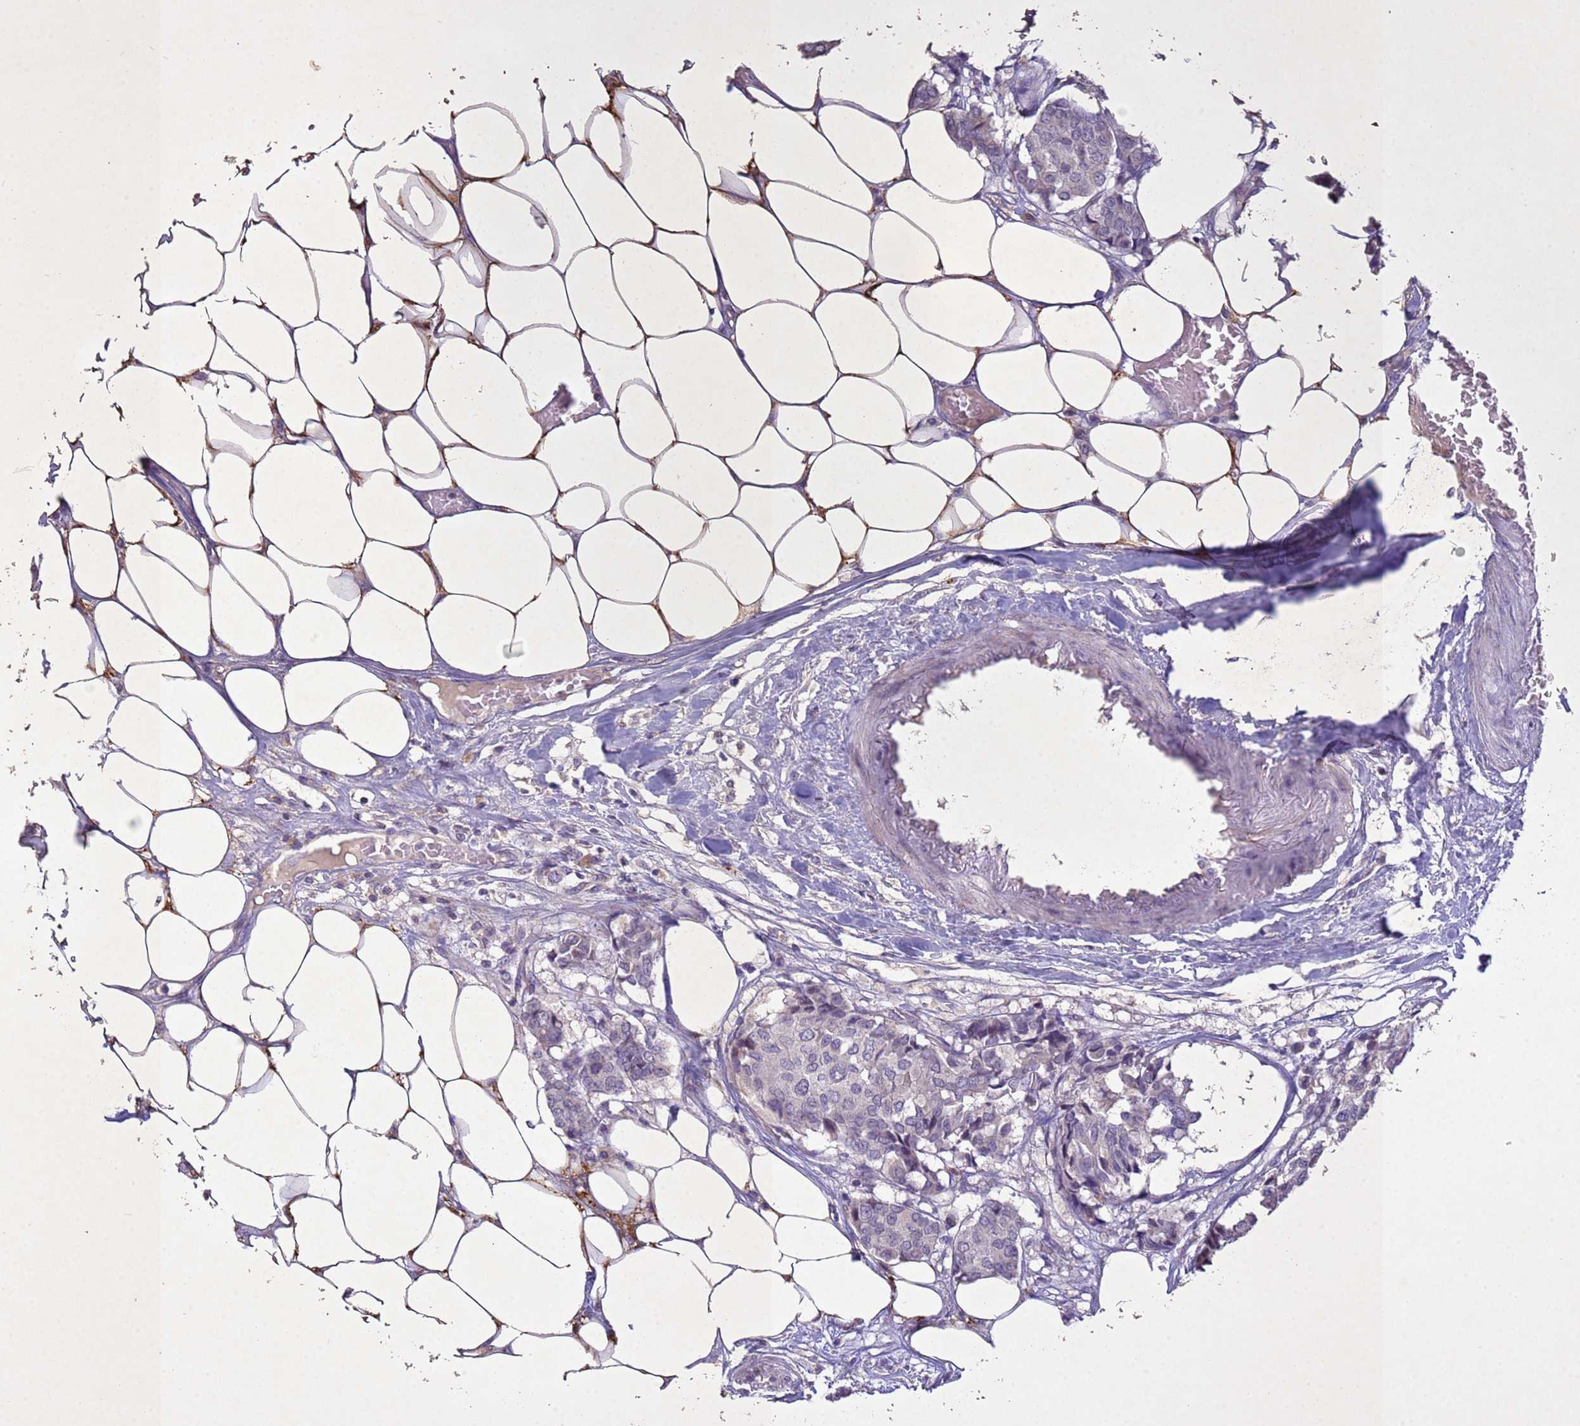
{"staining": {"intensity": "negative", "quantity": "none", "location": "none"}, "tissue": "breast cancer", "cell_type": "Tumor cells", "image_type": "cancer", "snomed": [{"axis": "morphology", "description": "Duct carcinoma"}, {"axis": "topography", "description": "Breast"}], "caption": "This is an immunohistochemistry micrograph of intraductal carcinoma (breast). There is no expression in tumor cells.", "gene": "NLRP11", "patient": {"sex": "female", "age": 75}}